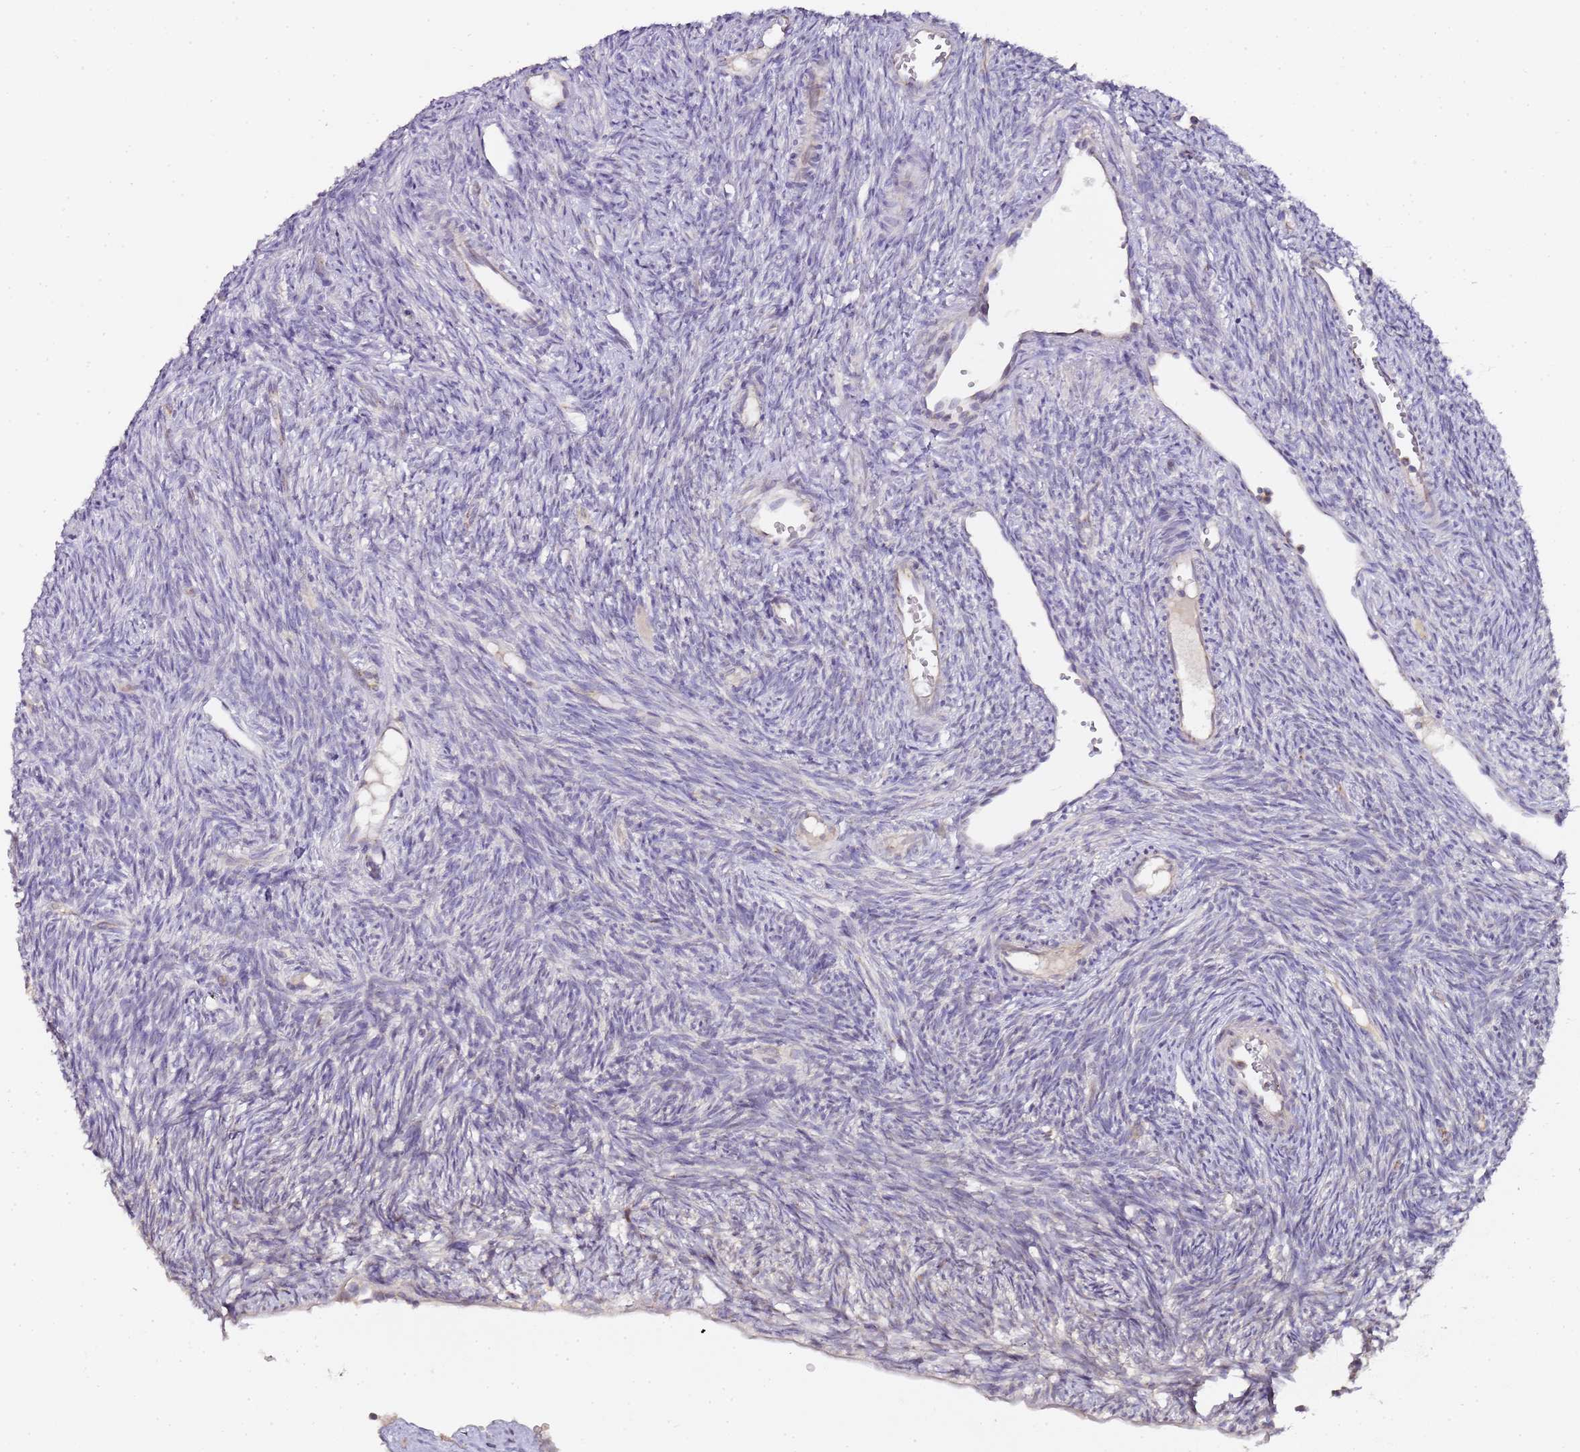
{"staining": {"intensity": "negative", "quantity": "none", "location": "none"}, "tissue": "ovary", "cell_type": "Ovarian stroma cells", "image_type": "normal", "snomed": [{"axis": "morphology", "description": "Normal tissue, NOS"}, {"axis": "topography", "description": "Ovary"}], "caption": "An immunohistochemistry (IHC) photomicrograph of benign ovary is shown. There is no staining in ovarian stroma cells of ovary.", "gene": "MRPL49", "patient": {"sex": "female", "age": 51}}